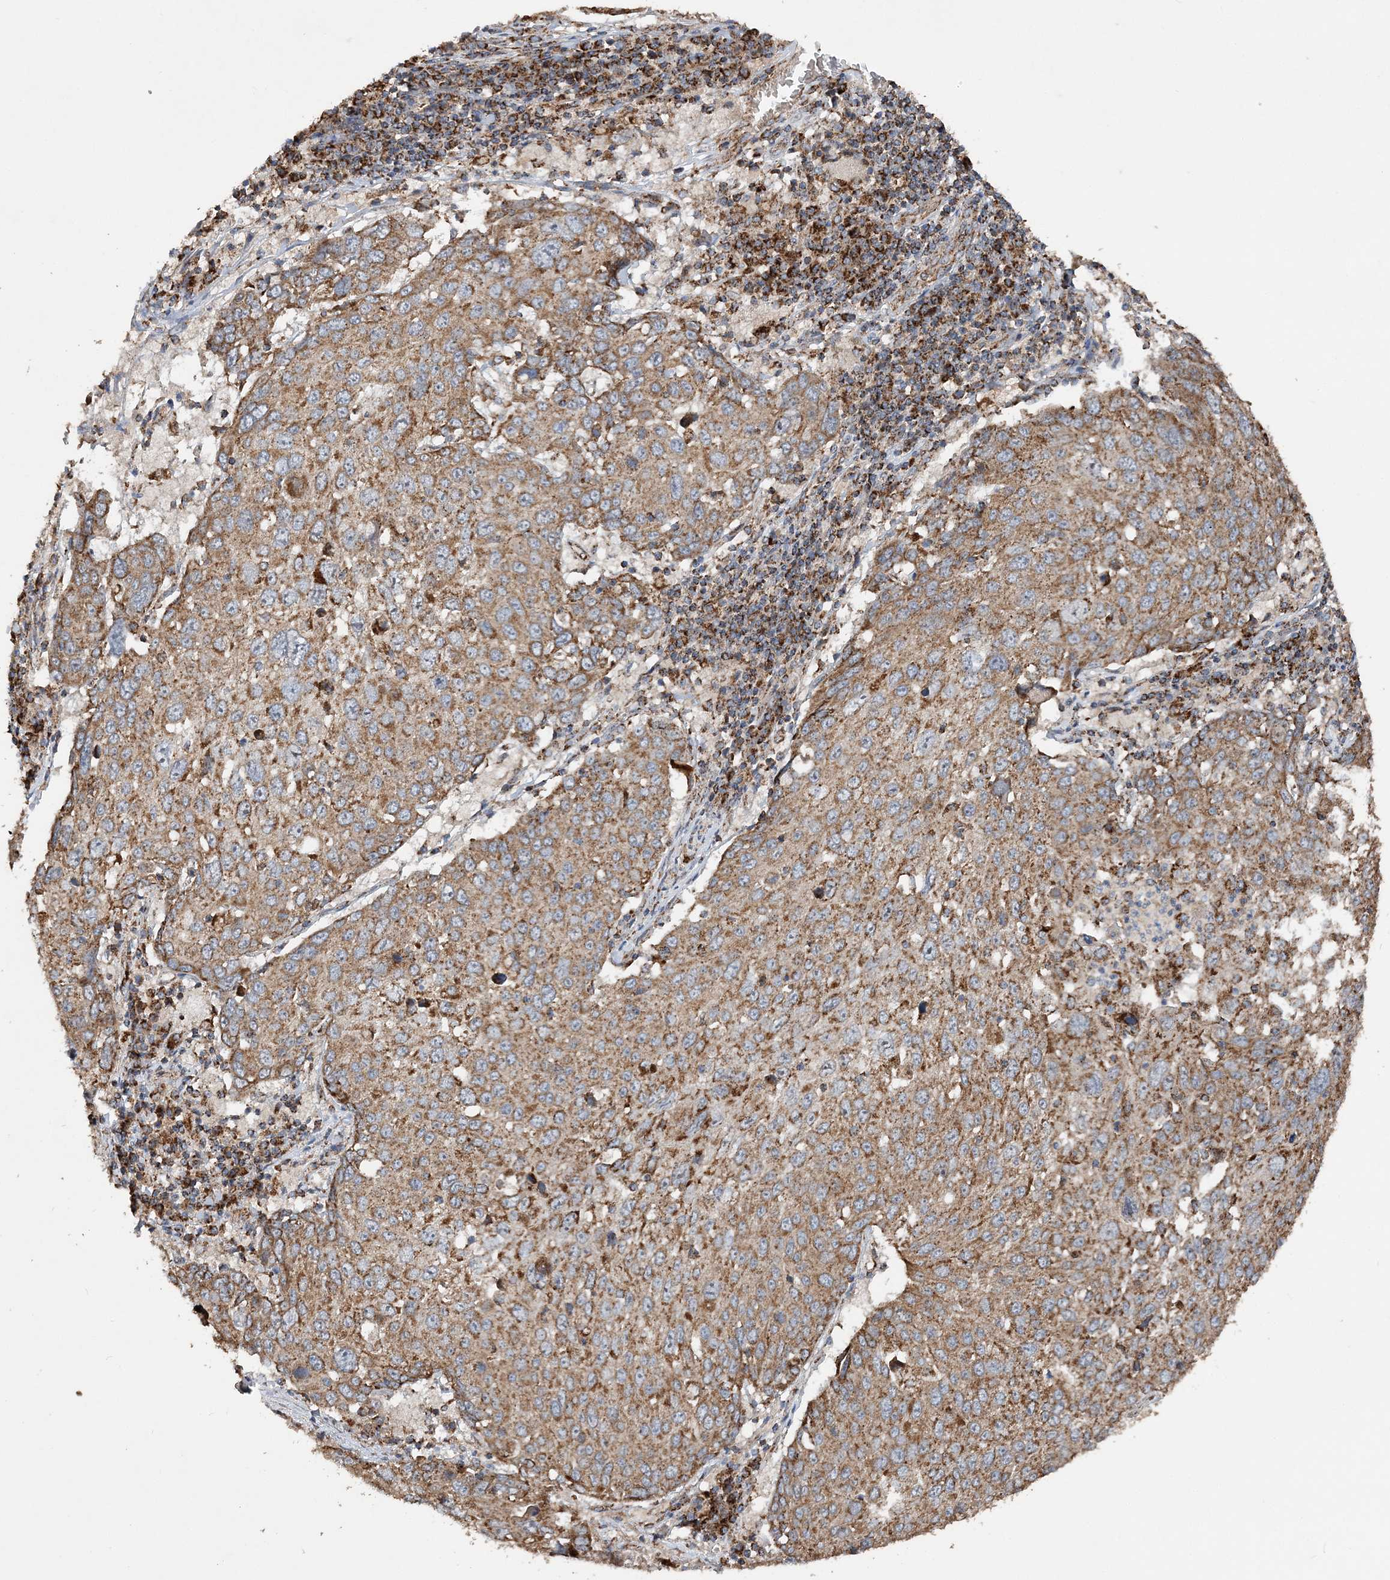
{"staining": {"intensity": "moderate", "quantity": ">75%", "location": "cytoplasmic/membranous"}, "tissue": "lung cancer", "cell_type": "Tumor cells", "image_type": "cancer", "snomed": [{"axis": "morphology", "description": "Squamous cell carcinoma, NOS"}, {"axis": "topography", "description": "Lung"}], "caption": "Lung cancer (squamous cell carcinoma) stained with DAB (3,3'-diaminobenzidine) IHC demonstrates medium levels of moderate cytoplasmic/membranous expression in approximately >75% of tumor cells.", "gene": "POC5", "patient": {"sex": "male", "age": 65}}